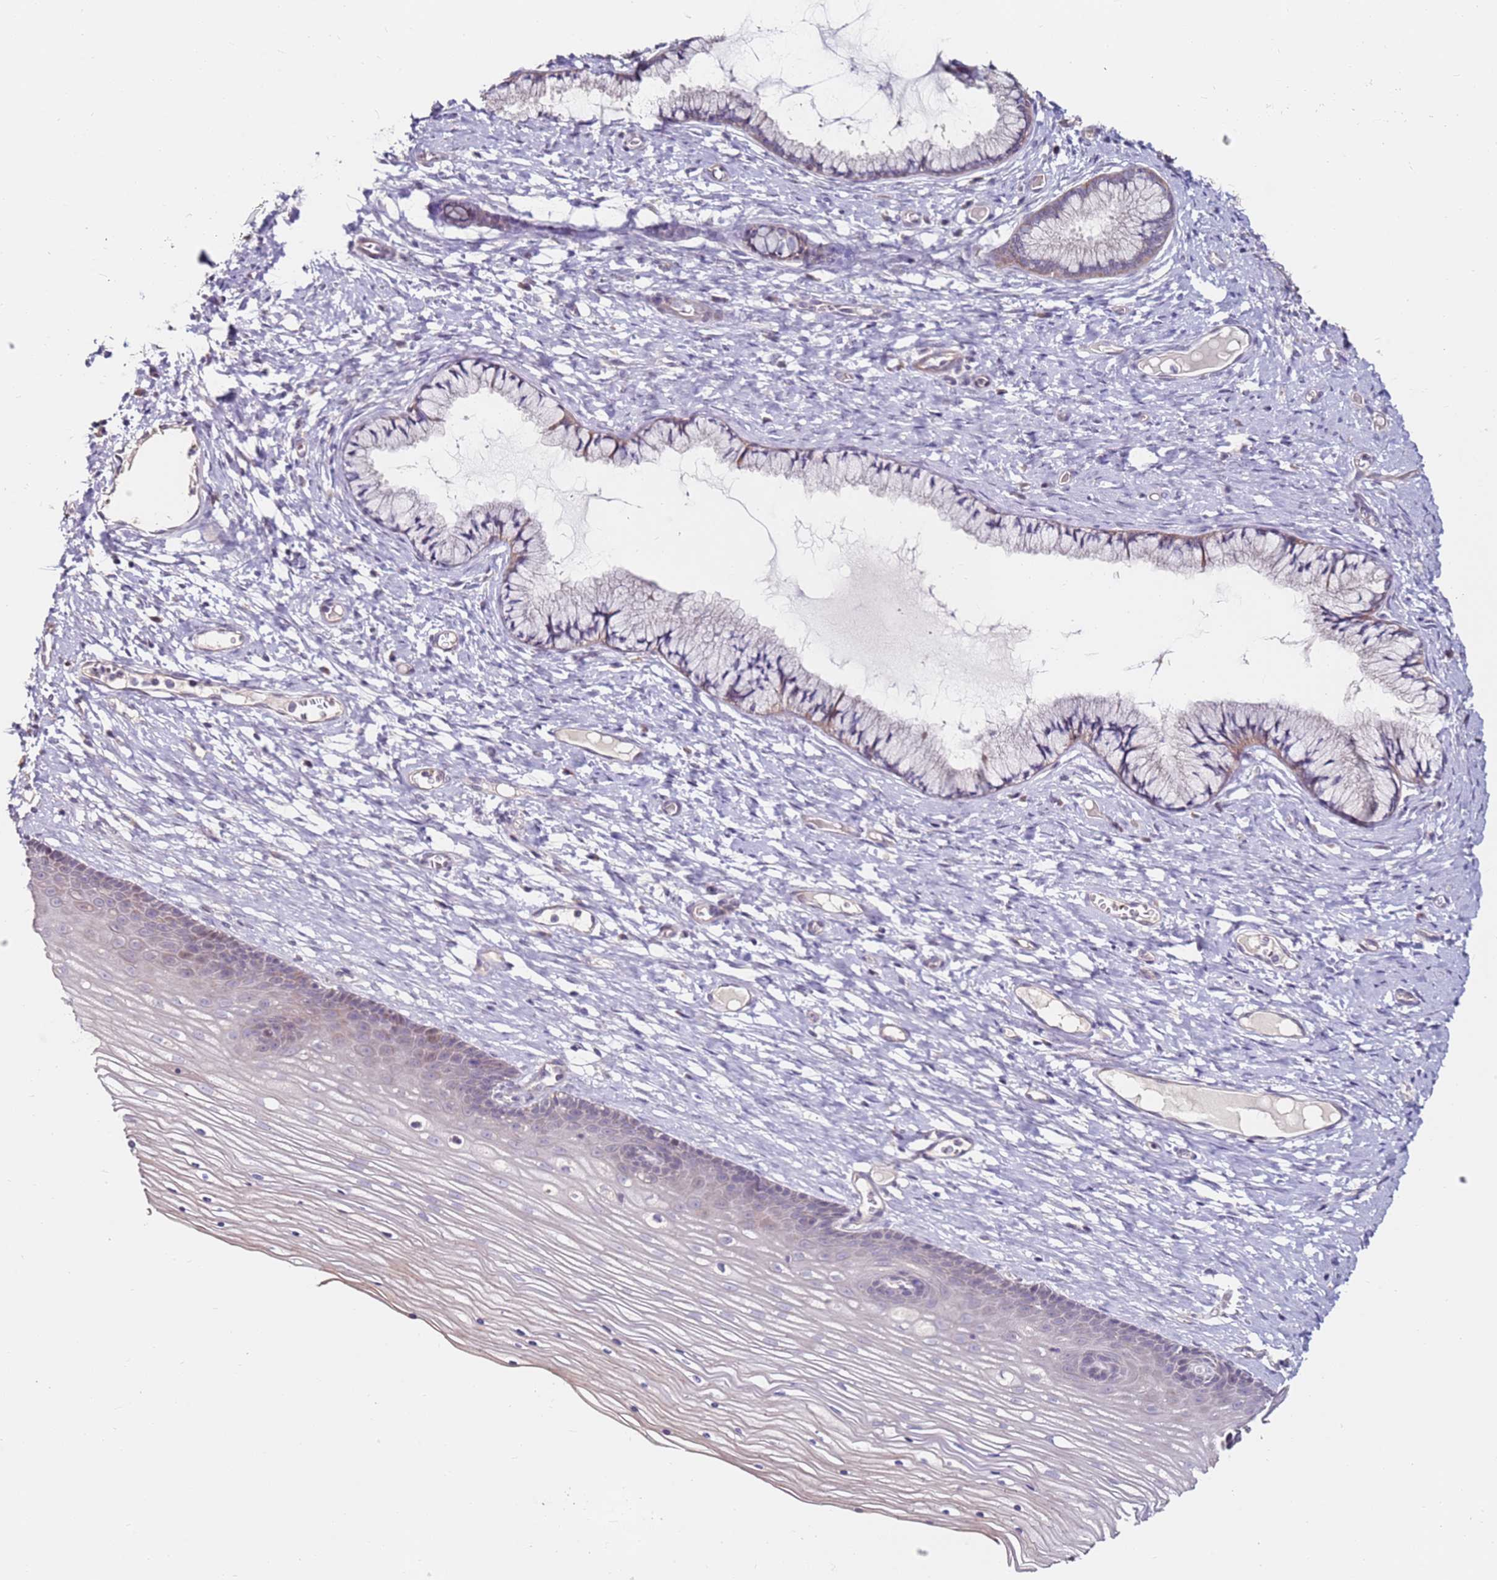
{"staining": {"intensity": "weak", "quantity": "<25%", "location": "cytoplasmic/membranous"}, "tissue": "cervix", "cell_type": "Glandular cells", "image_type": "normal", "snomed": [{"axis": "morphology", "description": "Normal tissue, NOS"}, {"axis": "topography", "description": "Cervix"}], "caption": "Protein analysis of benign cervix exhibits no significant staining in glandular cells. Brightfield microscopy of immunohistochemistry stained with DAB (brown) and hematoxylin (blue), captured at high magnification.", "gene": "RARS2", "patient": {"sex": "female", "age": 42}}